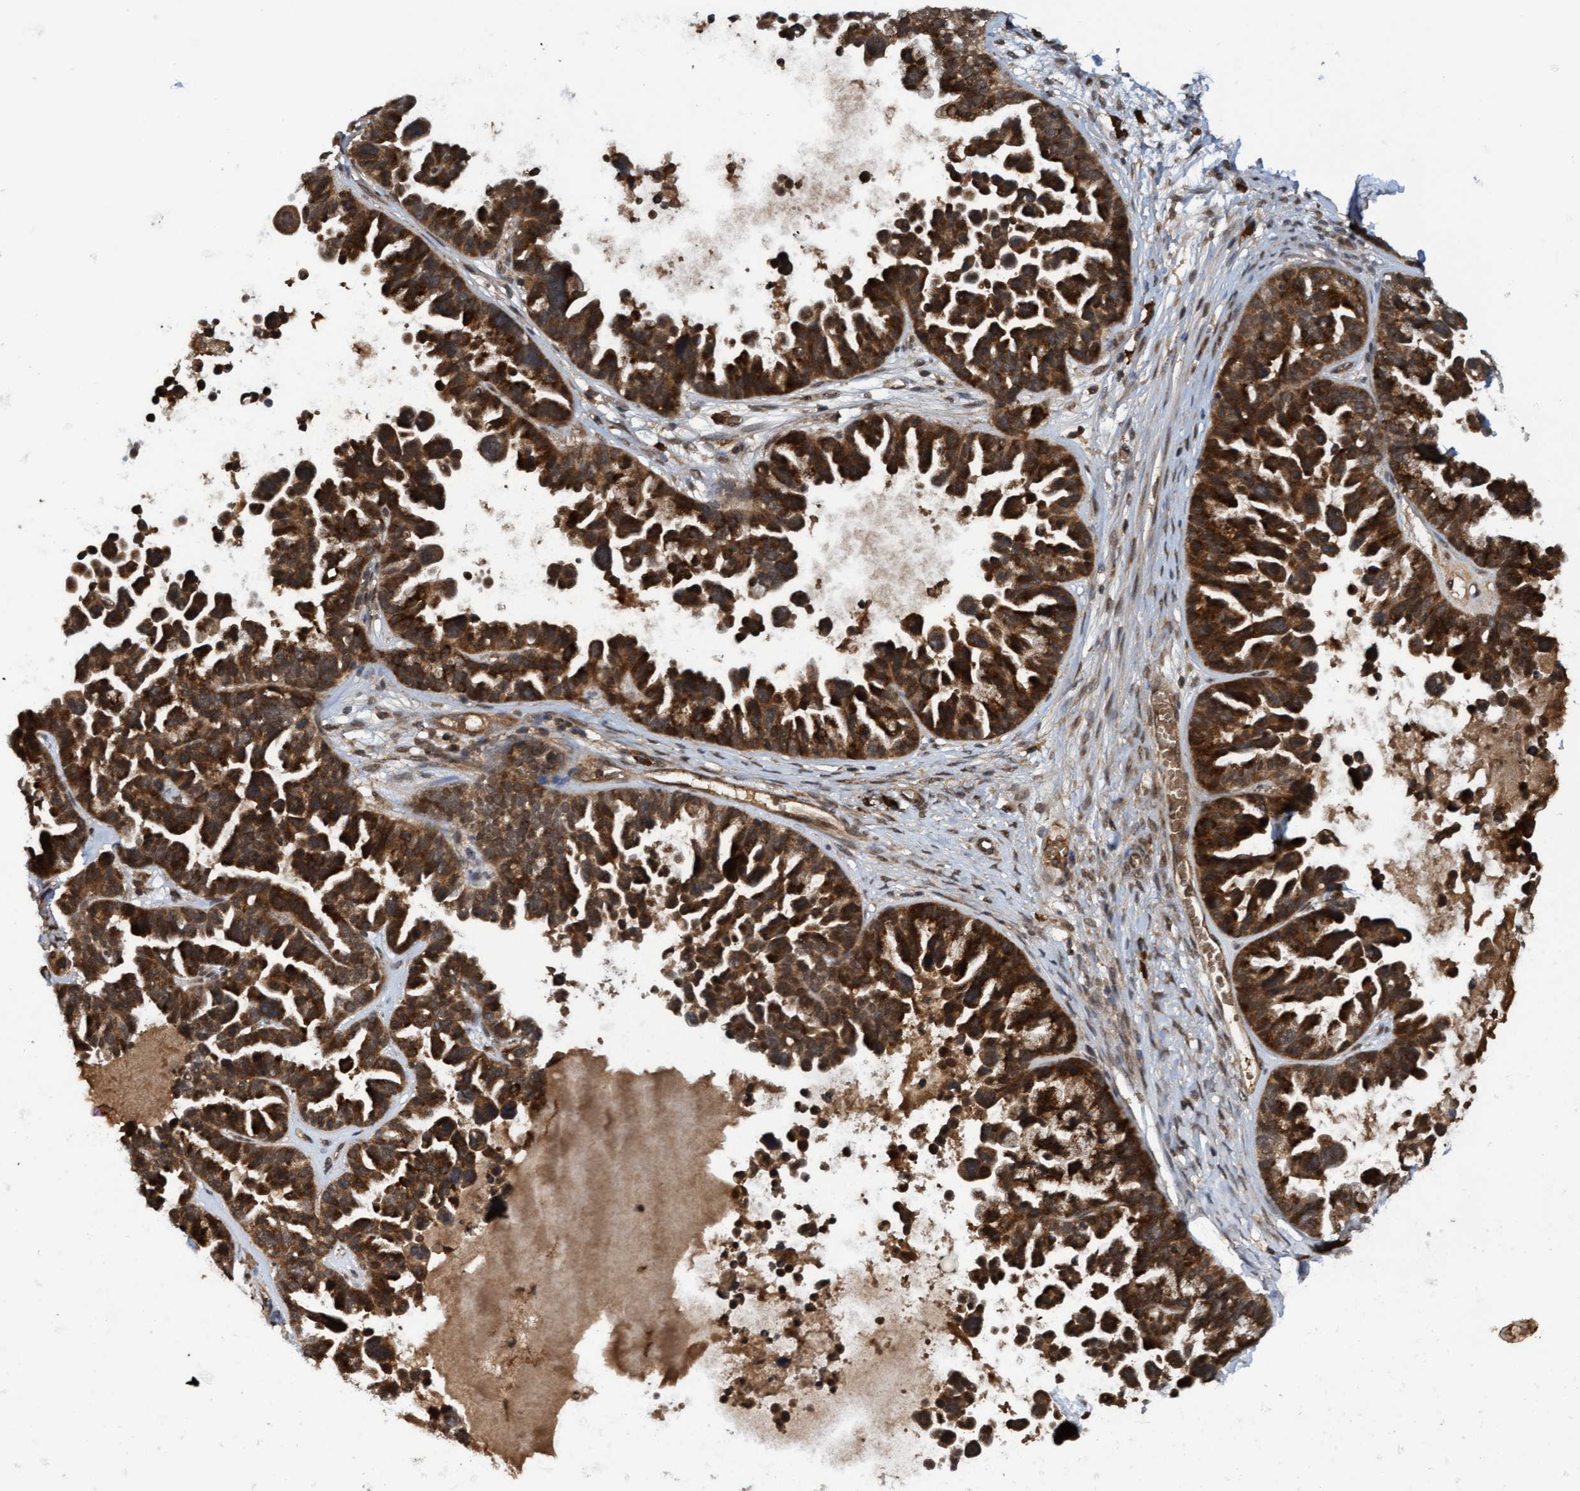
{"staining": {"intensity": "strong", "quantity": ">75%", "location": "cytoplasmic/membranous"}, "tissue": "ovarian cancer", "cell_type": "Tumor cells", "image_type": "cancer", "snomed": [{"axis": "morphology", "description": "Cystadenocarcinoma, serous, NOS"}, {"axis": "topography", "description": "Ovary"}], "caption": "Ovarian cancer stained with DAB IHC demonstrates high levels of strong cytoplasmic/membranous staining in approximately >75% of tumor cells.", "gene": "WASF1", "patient": {"sex": "female", "age": 56}}